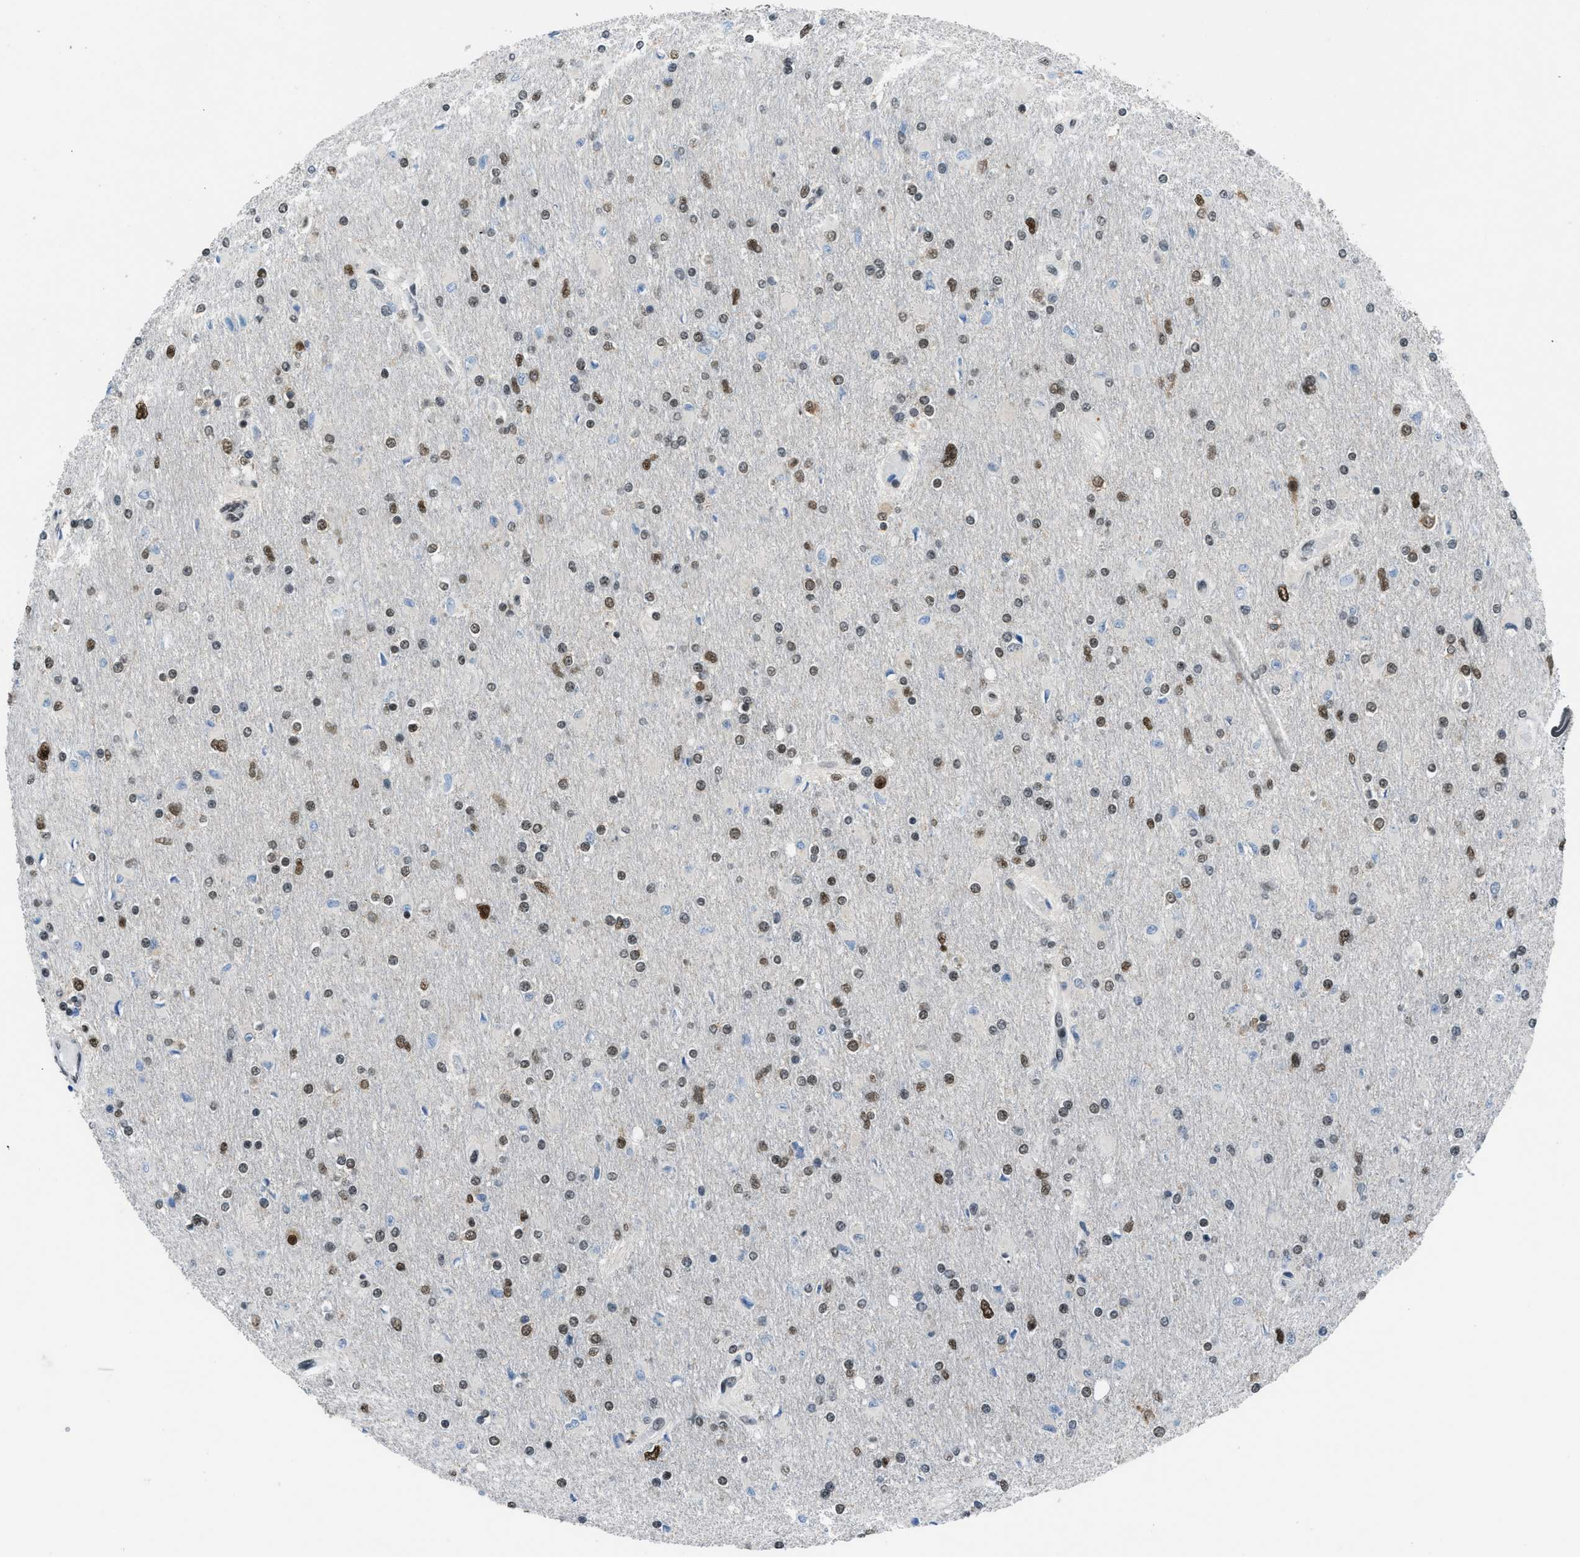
{"staining": {"intensity": "moderate", "quantity": ">75%", "location": "nuclear"}, "tissue": "glioma", "cell_type": "Tumor cells", "image_type": "cancer", "snomed": [{"axis": "morphology", "description": "Glioma, malignant, High grade"}, {"axis": "topography", "description": "Cerebral cortex"}], "caption": "Brown immunohistochemical staining in human high-grade glioma (malignant) demonstrates moderate nuclear positivity in about >75% of tumor cells.", "gene": "GATAD2B", "patient": {"sex": "female", "age": 36}}